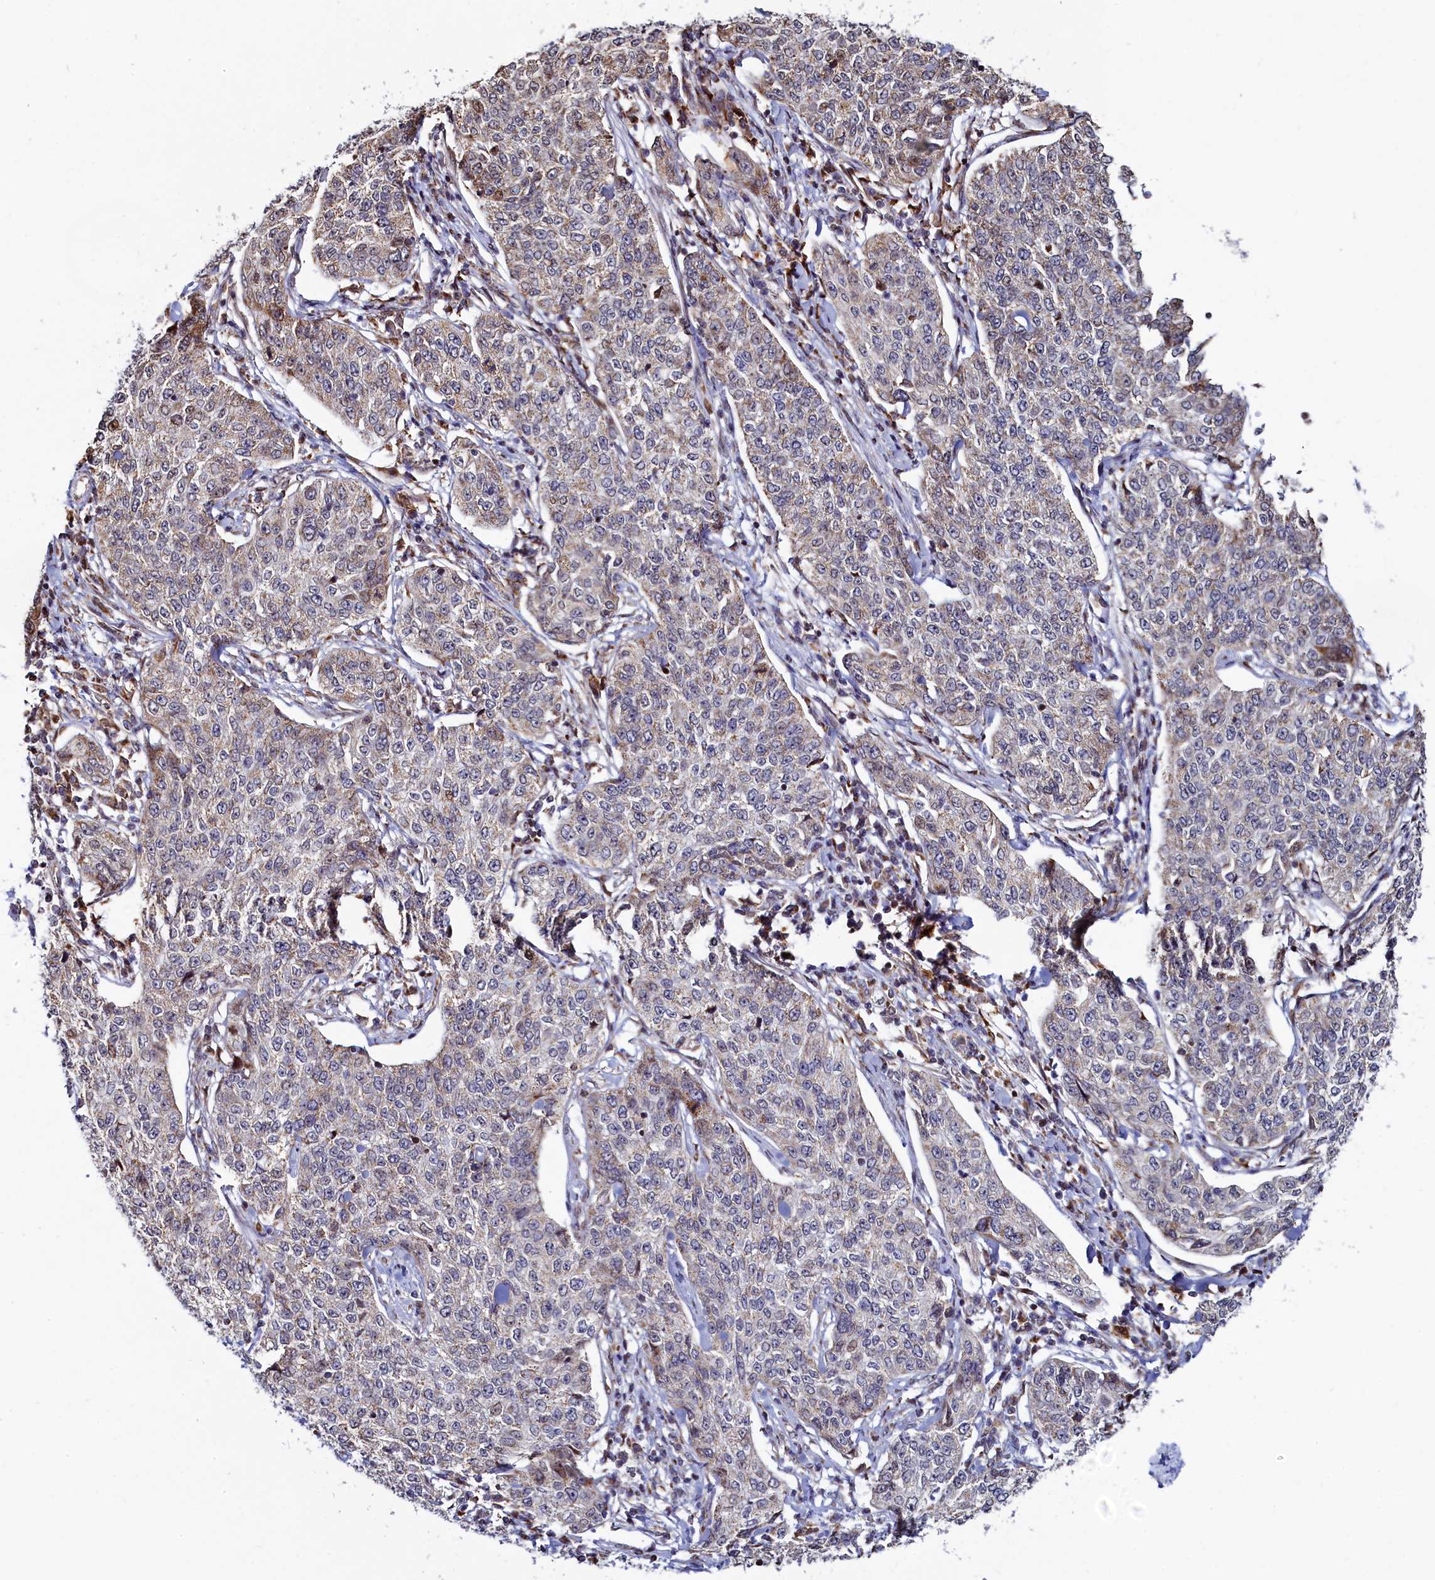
{"staining": {"intensity": "weak", "quantity": "25%-75%", "location": "cytoplasmic/membranous"}, "tissue": "cervical cancer", "cell_type": "Tumor cells", "image_type": "cancer", "snomed": [{"axis": "morphology", "description": "Squamous cell carcinoma, NOS"}, {"axis": "topography", "description": "Cervix"}], "caption": "An image showing weak cytoplasmic/membranous expression in approximately 25%-75% of tumor cells in cervical squamous cell carcinoma, as visualized by brown immunohistochemical staining.", "gene": "HDGFL3", "patient": {"sex": "female", "age": 35}}